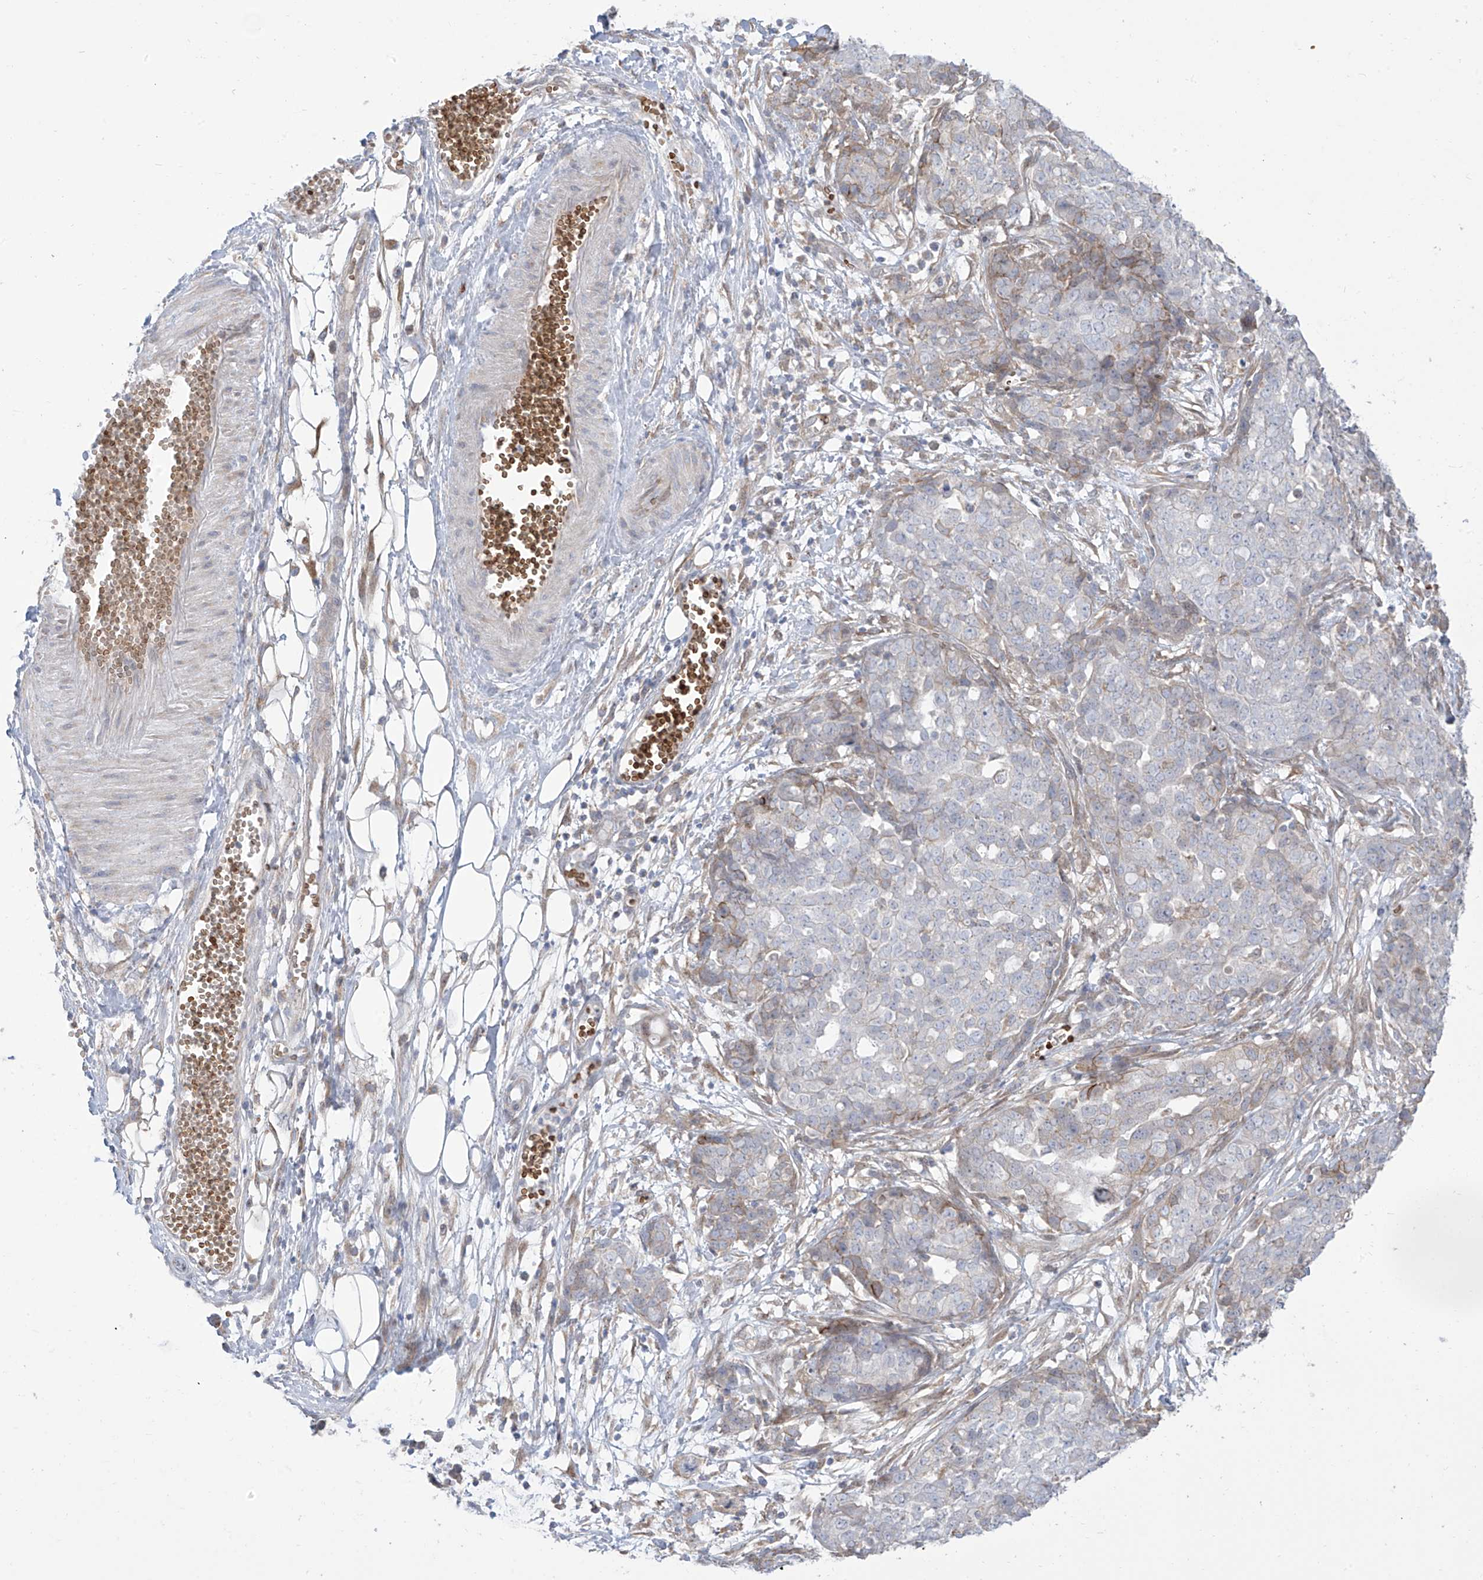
{"staining": {"intensity": "weak", "quantity": "<25%", "location": "cytoplasmic/membranous"}, "tissue": "ovarian cancer", "cell_type": "Tumor cells", "image_type": "cancer", "snomed": [{"axis": "morphology", "description": "Cystadenocarcinoma, serous, NOS"}, {"axis": "topography", "description": "Soft tissue"}, {"axis": "topography", "description": "Ovary"}], "caption": "IHC histopathology image of neoplastic tissue: human ovarian cancer stained with DAB displays no significant protein expression in tumor cells.", "gene": "ARHGEF40", "patient": {"sex": "female", "age": 57}}